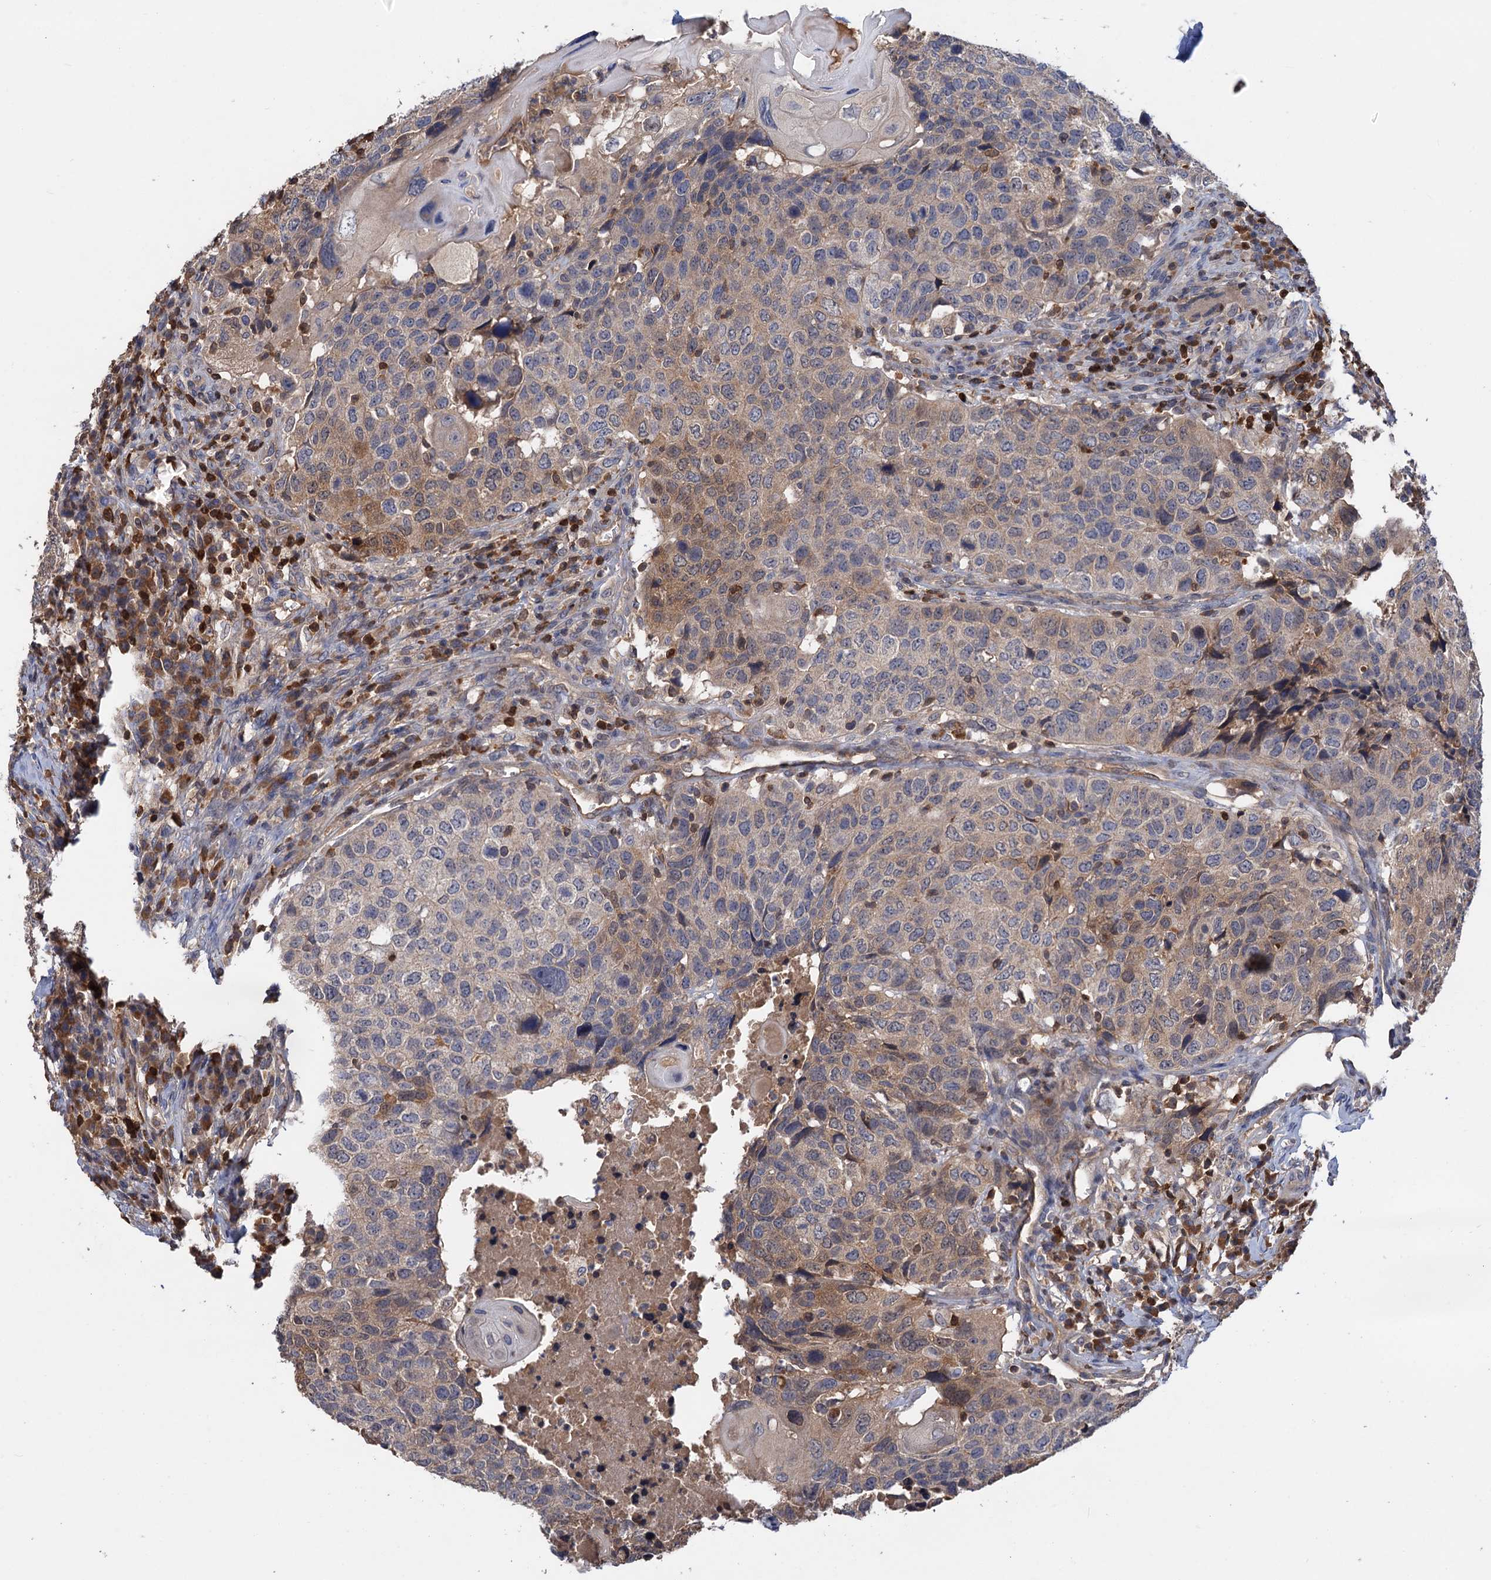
{"staining": {"intensity": "weak", "quantity": "25%-75%", "location": "cytoplasmic/membranous"}, "tissue": "head and neck cancer", "cell_type": "Tumor cells", "image_type": "cancer", "snomed": [{"axis": "morphology", "description": "Squamous cell carcinoma, NOS"}, {"axis": "topography", "description": "Head-Neck"}], "caption": "Head and neck squamous cell carcinoma stained for a protein (brown) reveals weak cytoplasmic/membranous positive expression in about 25%-75% of tumor cells.", "gene": "DGKA", "patient": {"sex": "male", "age": 66}}